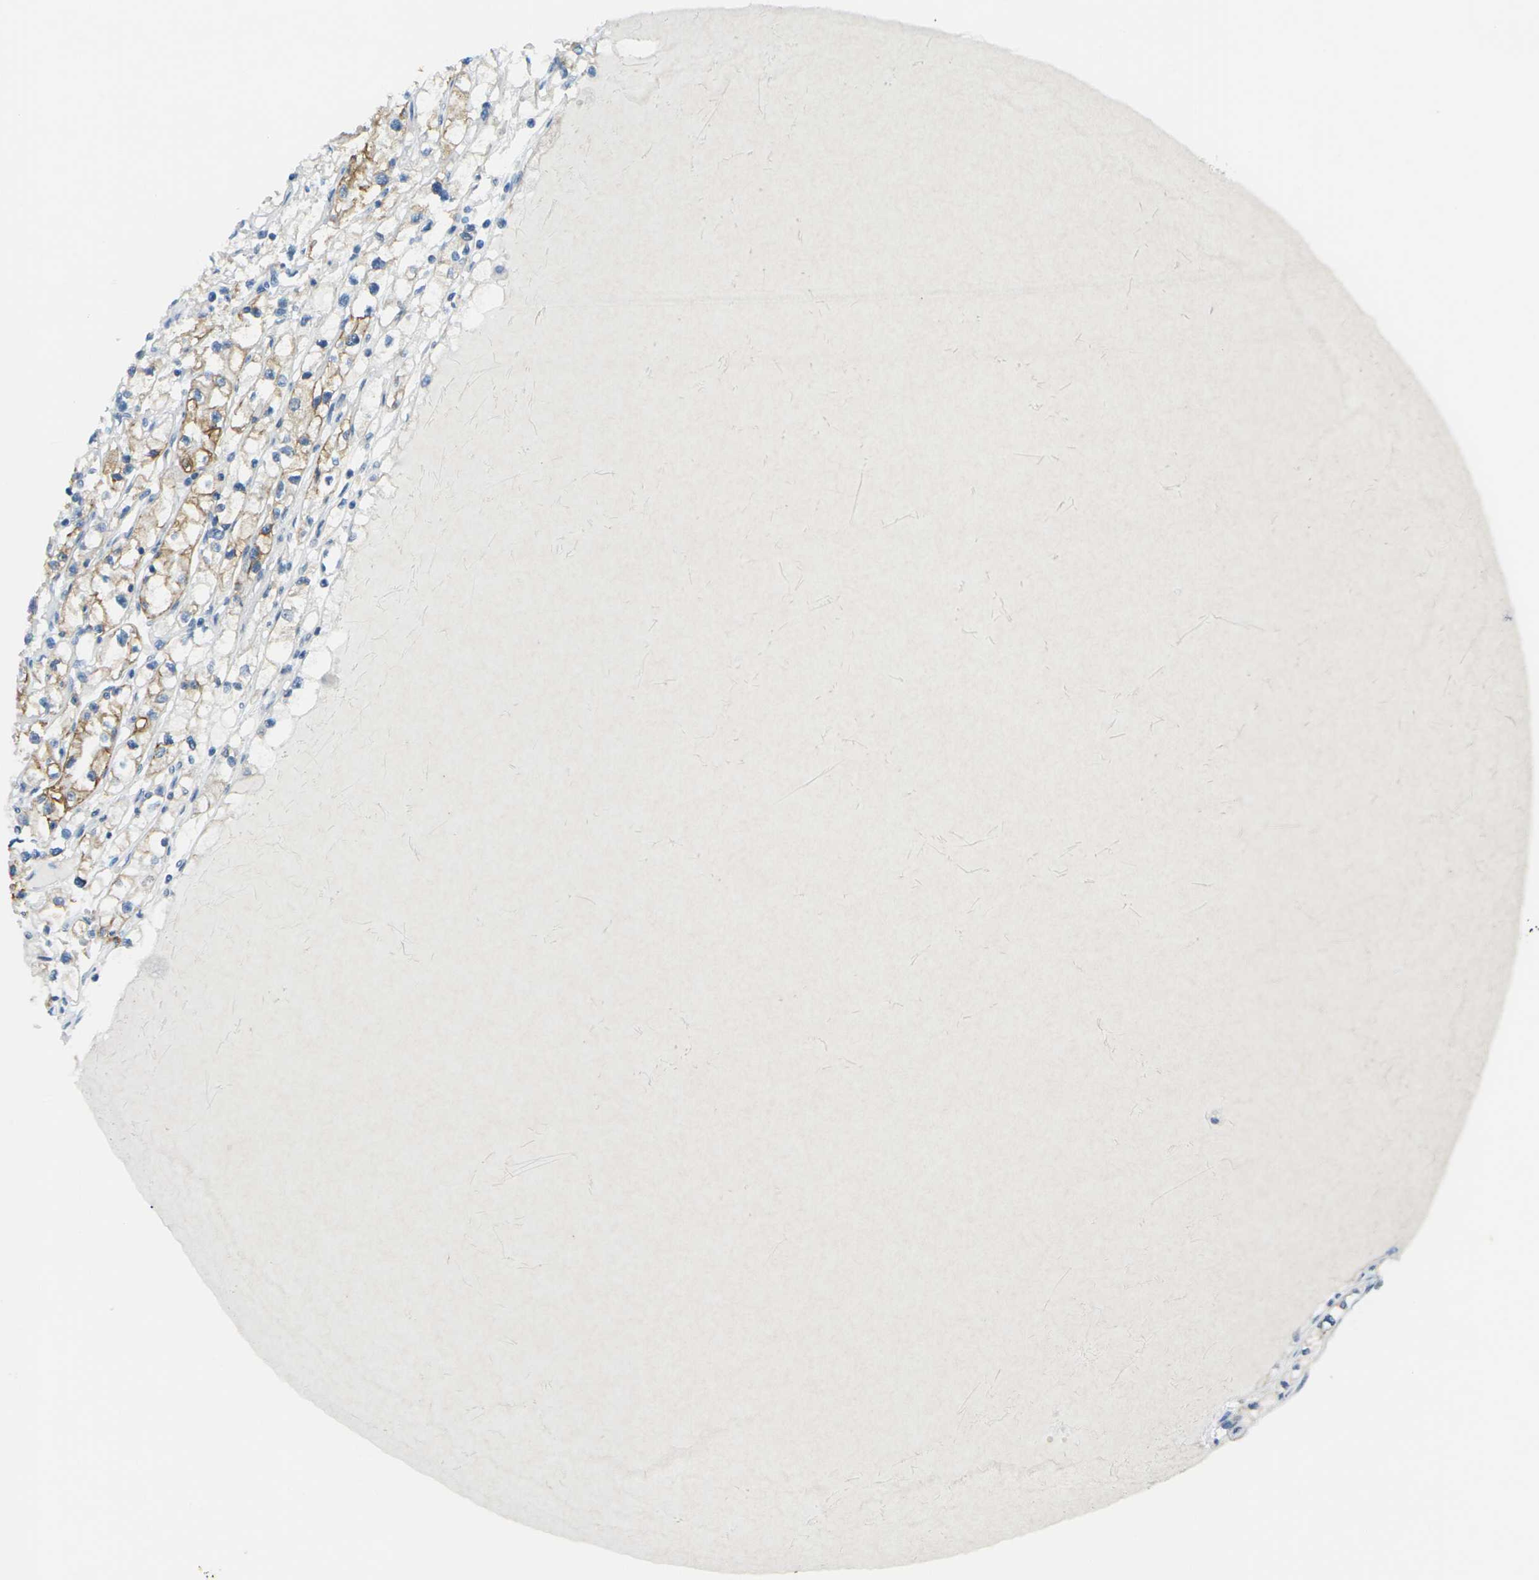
{"staining": {"intensity": "moderate", "quantity": ">75%", "location": "cytoplasmic/membranous"}, "tissue": "renal cancer", "cell_type": "Tumor cells", "image_type": "cancer", "snomed": [{"axis": "morphology", "description": "Adenocarcinoma, NOS"}, {"axis": "topography", "description": "Kidney"}], "caption": "Immunohistochemistry (IHC) (DAB) staining of human renal adenocarcinoma reveals moderate cytoplasmic/membranous protein staining in approximately >75% of tumor cells.", "gene": "CDH16", "patient": {"sex": "male", "age": 56}}